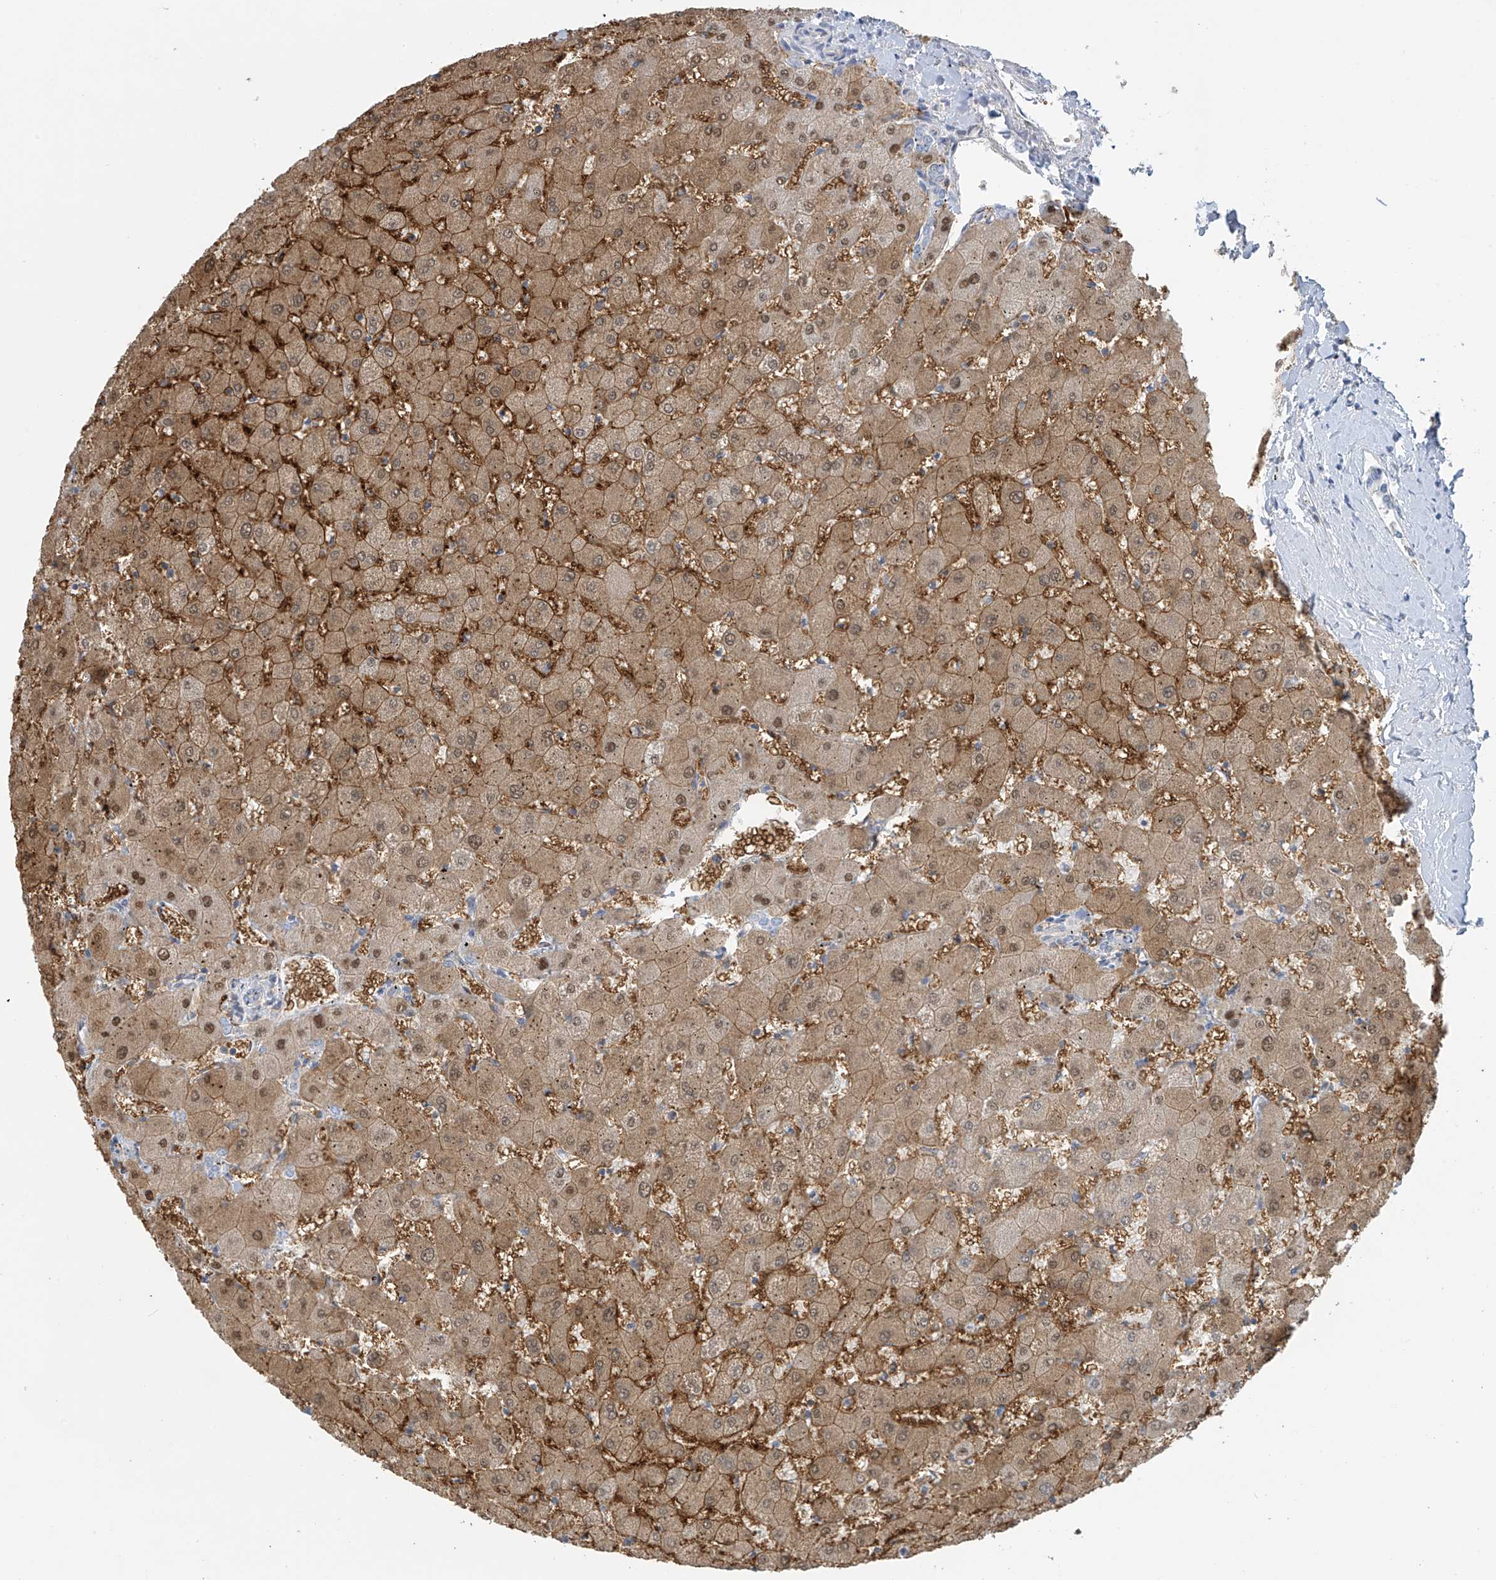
{"staining": {"intensity": "negative", "quantity": "none", "location": "none"}, "tissue": "liver", "cell_type": "Cholangiocytes", "image_type": "normal", "snomed": [{"axis": "morphology", "description": "Normal tissue, NOS"}, {"axis": "topography", "description": "Liver"}], "caption": "IHC of unremarkable human liver displays no positivity in cholangiocytes.", "gene": "SLC6A12", "patient": {"sex": "female", "age": 63}}